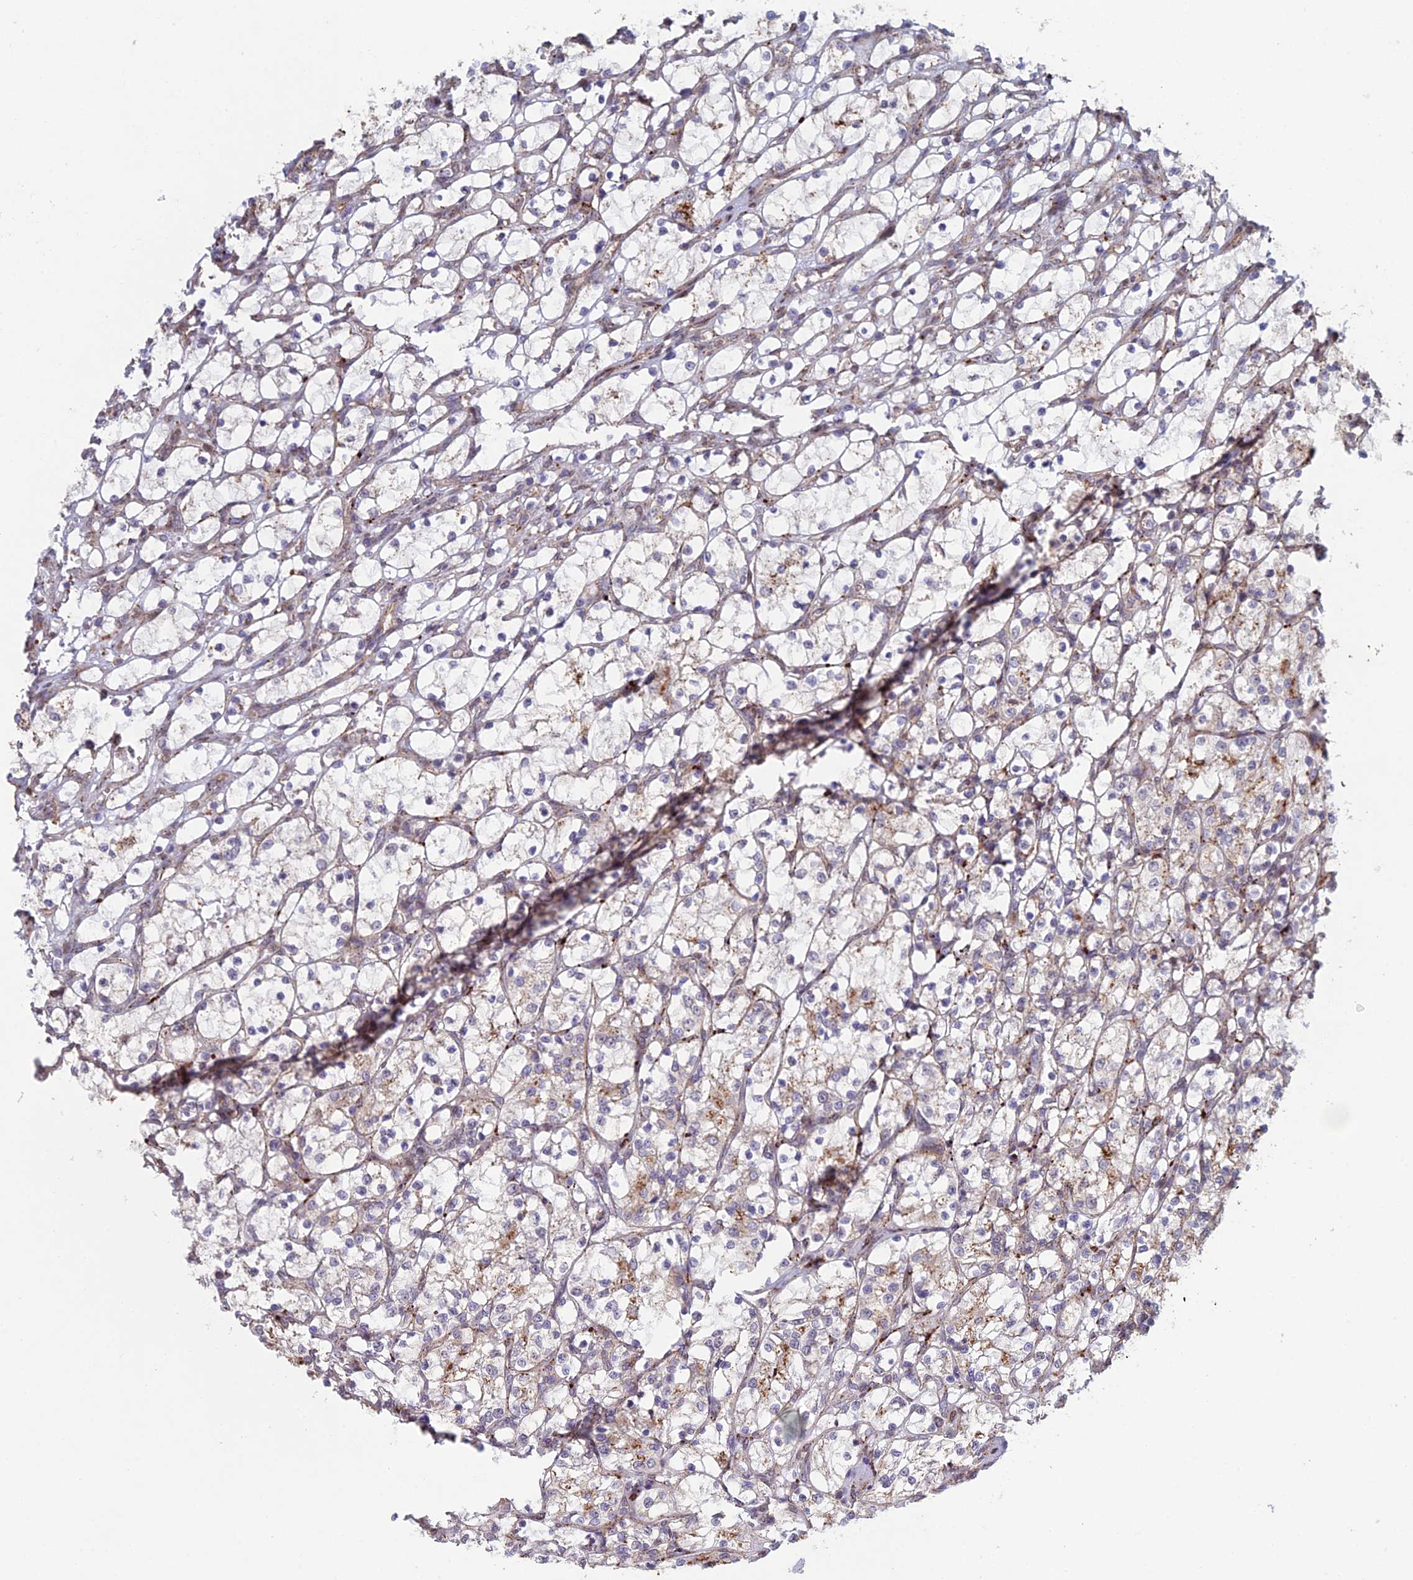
{"staining": {"intensity": "negative", "quantity": "none", "location": "none"}, "tissue": "renal cancer", "cell_type": "Tumor cells", "image_type": "cancer", "snomed": [{"axis": "morphology", "description": "Adenocarcinoma, NOS"}, {"axis": "topography", "description": "Kidney"}], "caption": "High power microscopy image of an IHC photomicrograph of renal cancer (adenocarcinoma), revealing no significant positivity in tumor cells.", "gene": "FOXS1", "patient": {"sex": "female", "age": 69}}